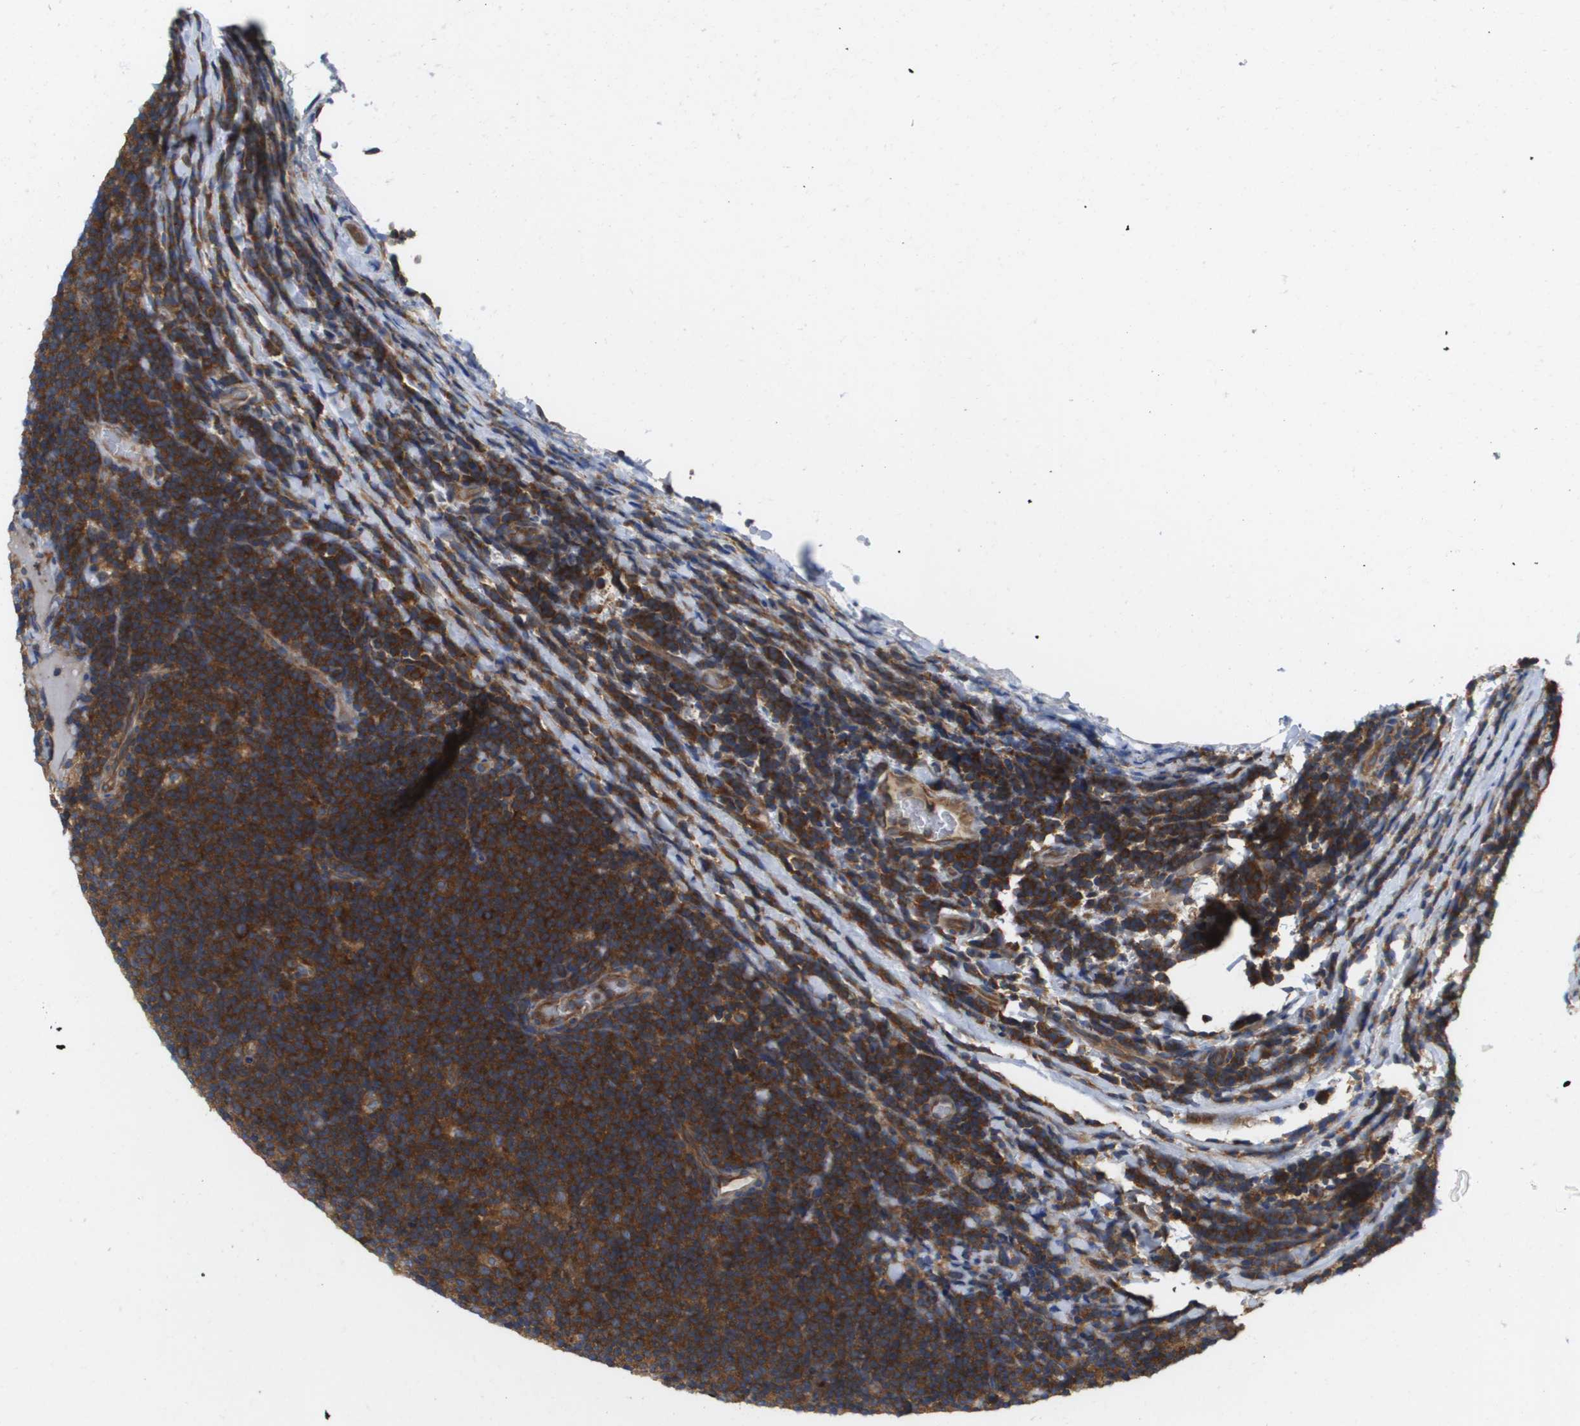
{"staining": {"intensity": "strong", "quantity": ">75%", "location": "cytoplasmic/membranous"}, "tissue": "lymphoma", "cell_type": "Tumor cells", "image_type": "cancer", "snomed": [{"axis": "morphology", "description": "Malignant lymphoma, non-Hodgkin's type, Low grade"}, {"axis": "topography", "description": "Lymph node"}], "caption": "A micrograph of human malignant lymphoma, non-Hodgkin's type (low-grade) stained for a protein reveals strong cytoplasmic/membranous brown staining in tumor cells.", "gene": "EIF4G2", "patient": {"sex": "male", "age": 83}}